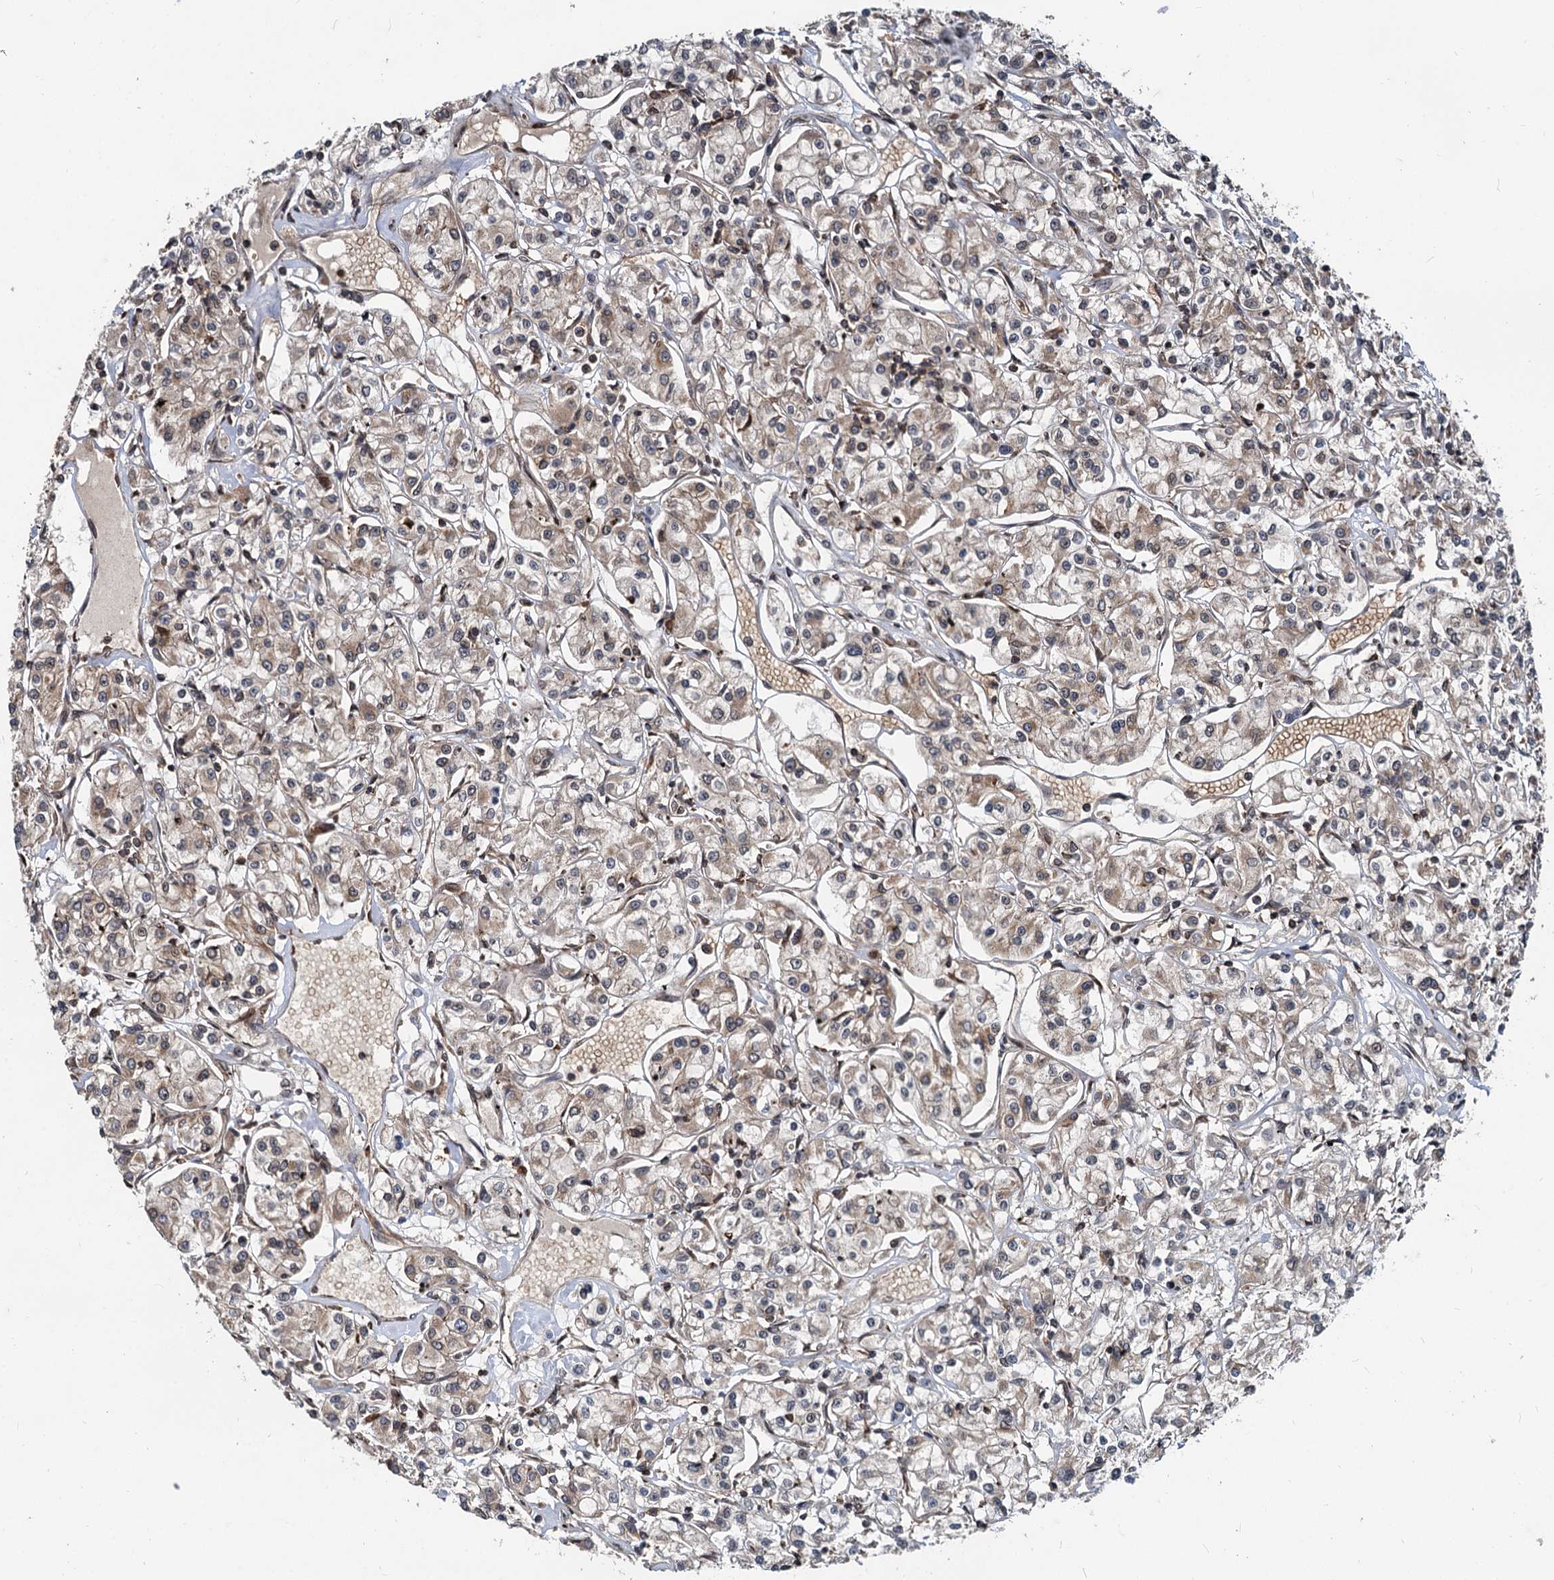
{"staining": {"intensity": "weak", "quantity": "25%-75%", "location": "cytoplasmic/membranous"}, "tissue": "renal cancer", "cell_type": "Tumor cells", "image_type": "cancer", "snomed": [{"axis": "morphology", "description": "Adenocarcinoma, NOS"}, {"axis": "topography", "description": "Kidney"}], "caption": "Renal cancer (adenocarcinoma) was stained to show a protein in brown. There is low levels of weak cytoplasmic/membranous expression in approximately 25%-75% of tumor cells. The protein is stained brown, and the nuclei are stained in blue (DAB IHC with brightfield microscopy, high magnification).", "gene": "STIM1", "patient": {"sex": "female", "age": 59}}